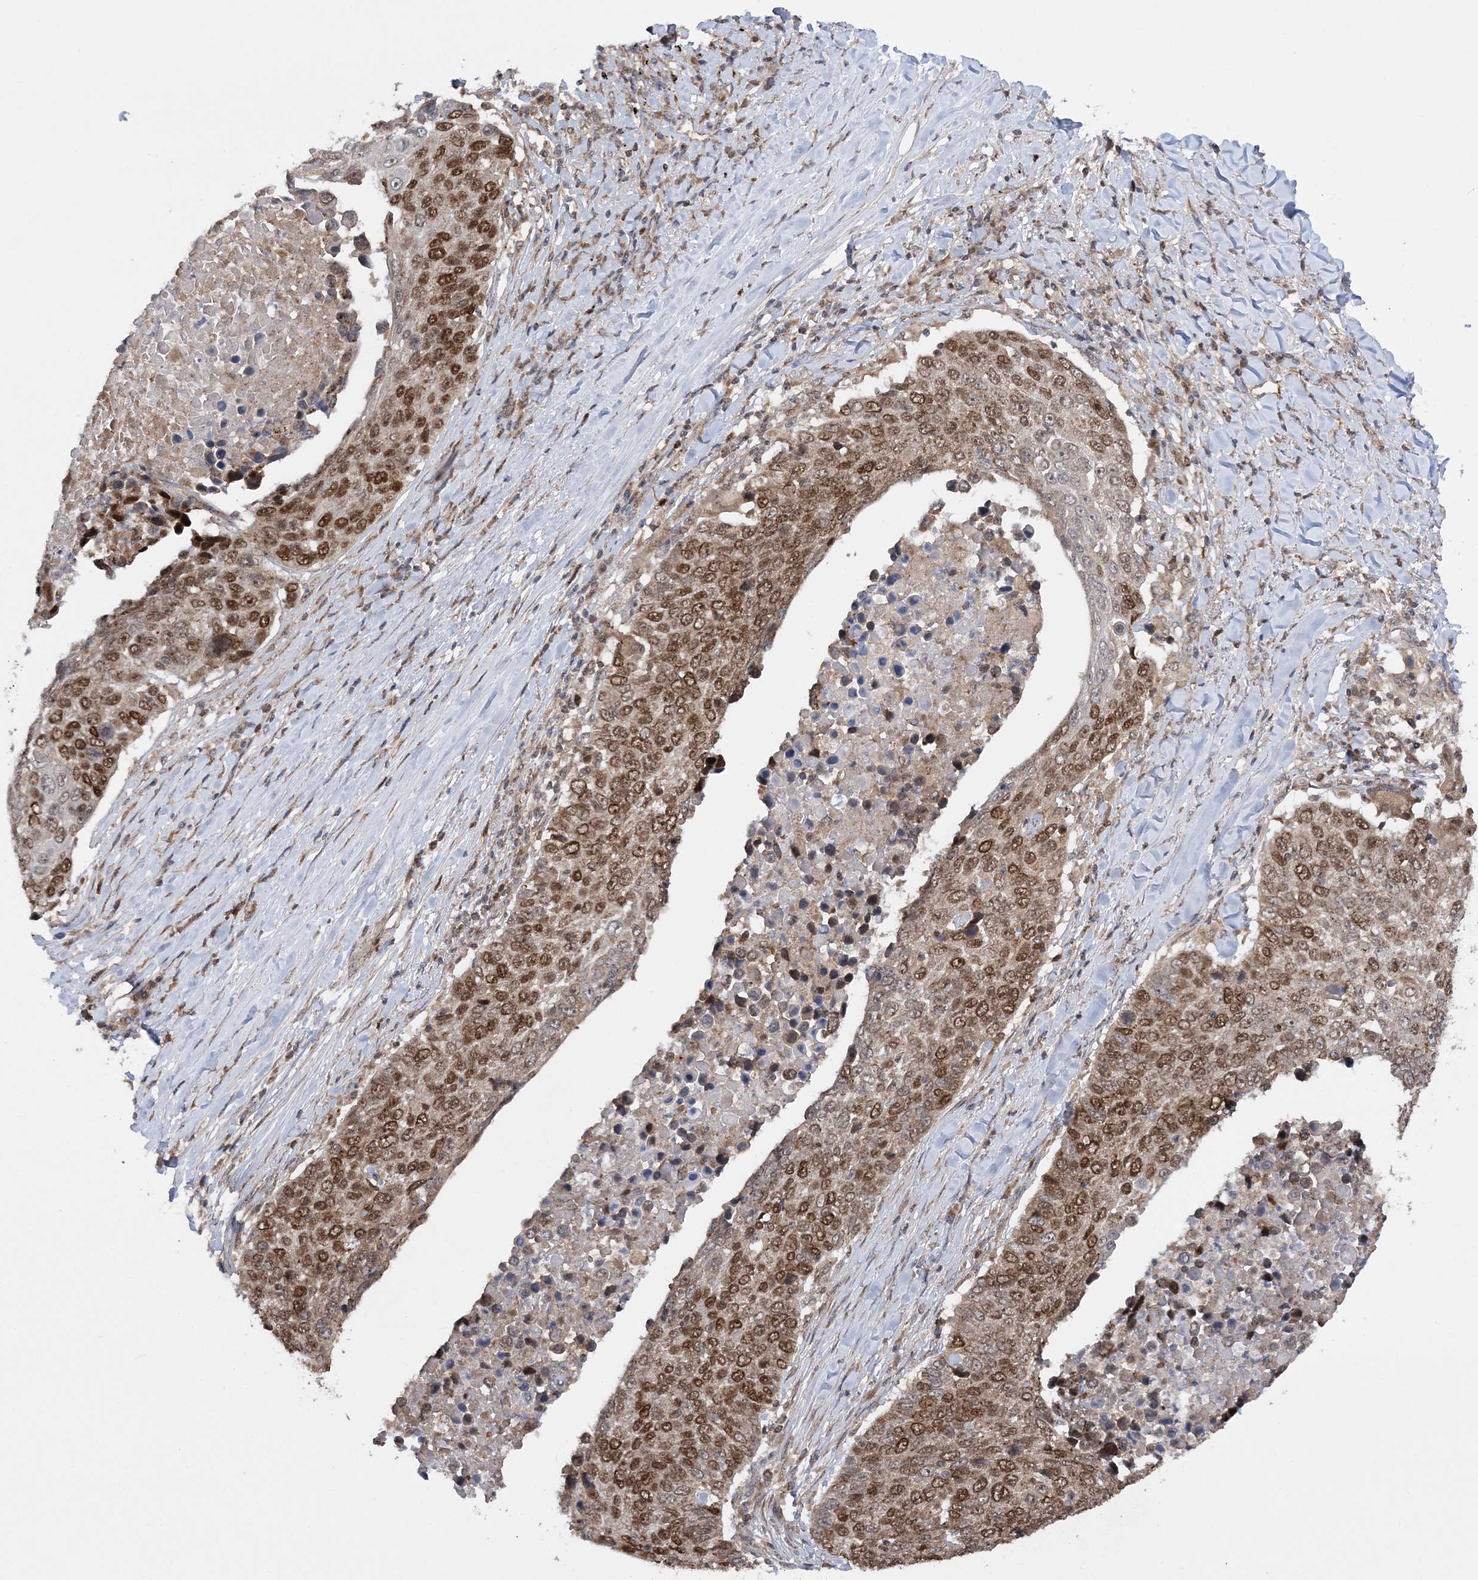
{"staining": {"intensity": "moderate", "quantity": ">75%", "location": "cytoplasmic/membranous,nuclear"}, "tissue": "lung cancer", "cell_type": "Tumor cells", "image_type": "cancer", "snomed": [{"axis": "morphology", "description": "Squamous cell carcinoma, NOS"}, {"axis": "topography", "description": "Lung"}], "caption": "A medium amount of moderate cytoplasmic/membranous and nuclear staining is present in about >75% of tumor cells in lung squamous cell carcinoma tissue.", "gene": "KIF4A", "patient": {"sex": "male", "age": 66}}